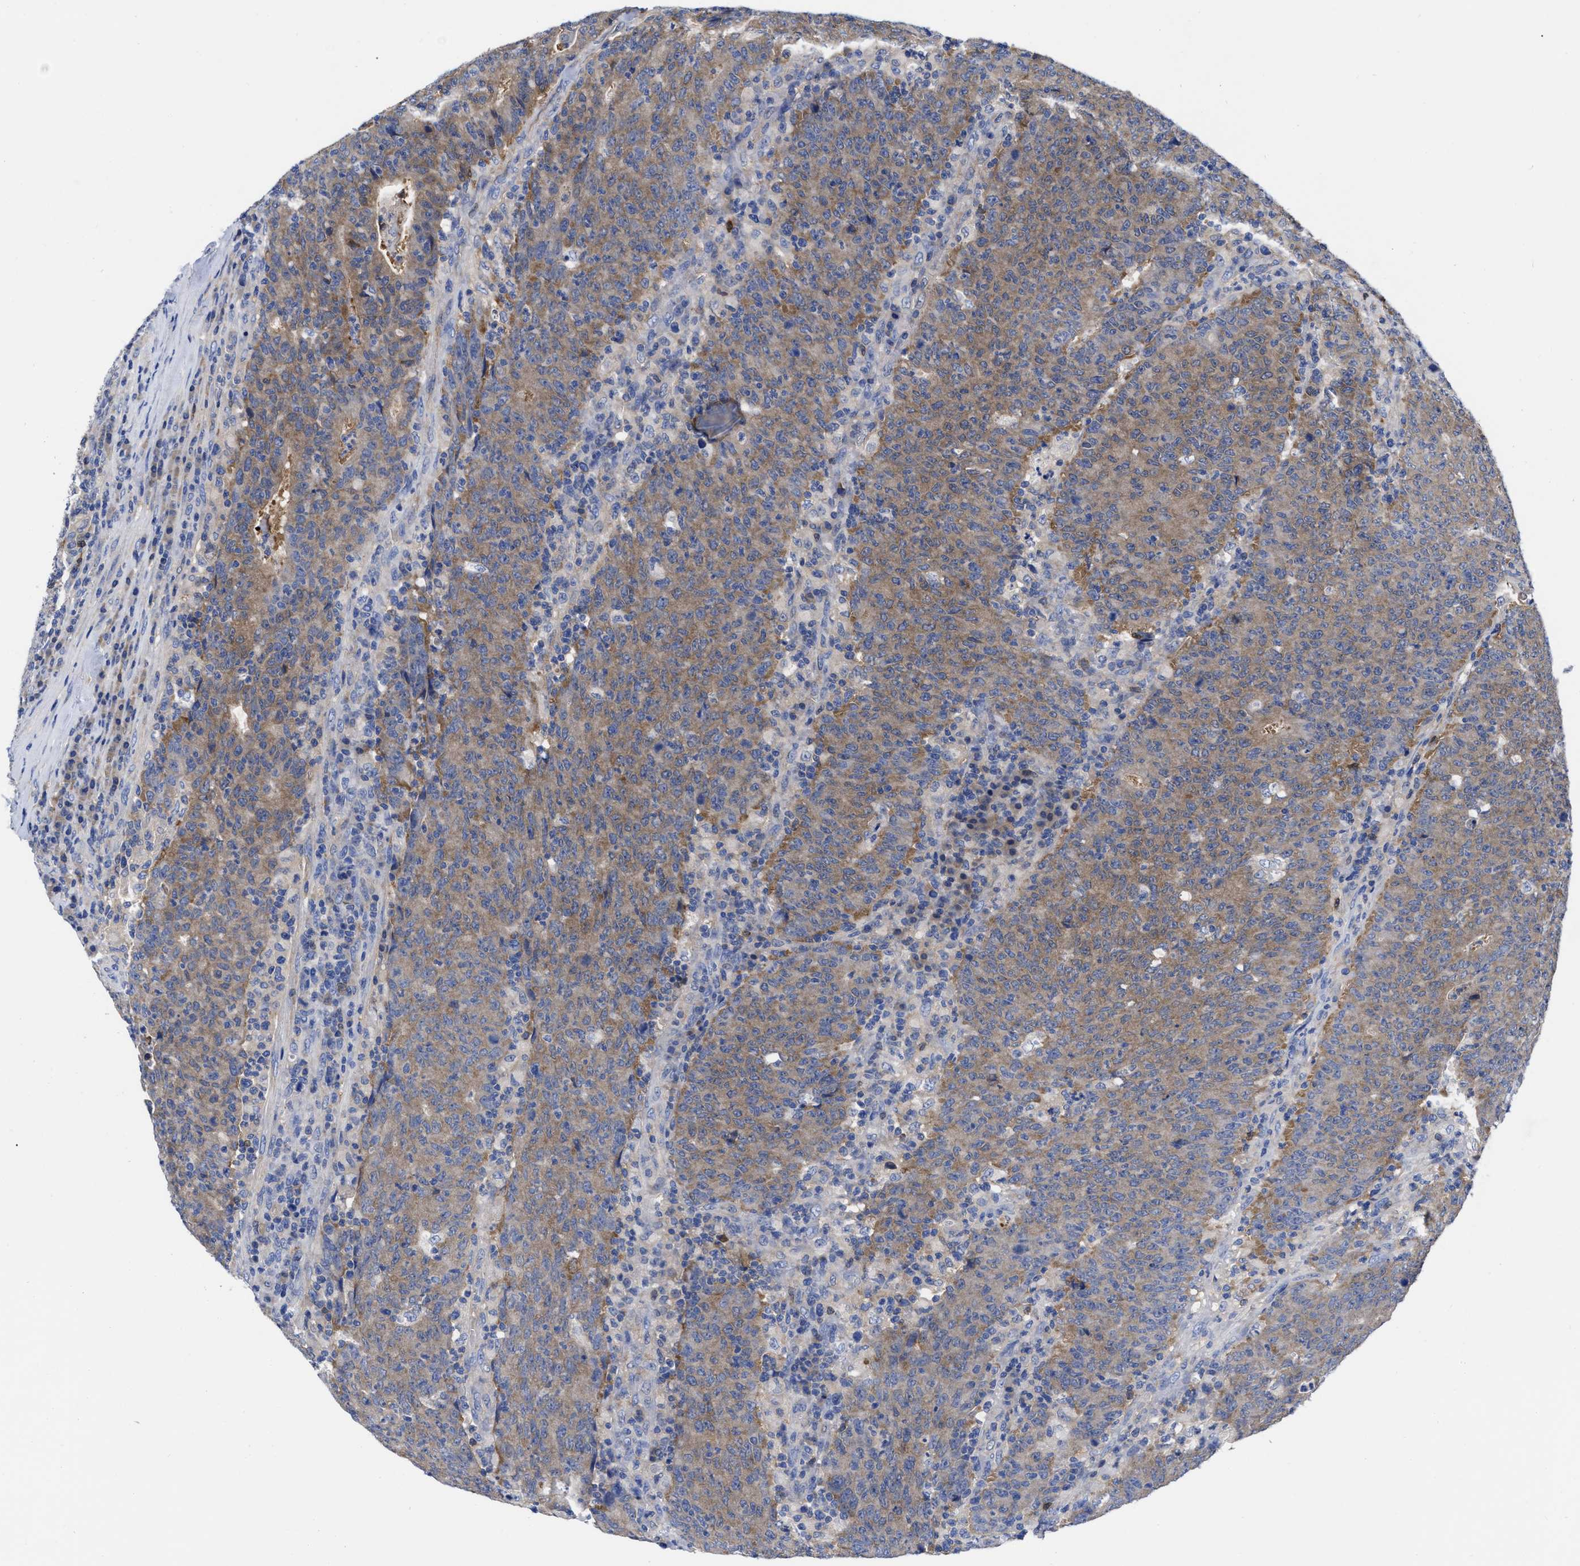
{"staining": {"intensity": "moderate", "quantity": ">75%", "location": "cytoplasmic/membranous"}, "tissue": "colorectal cancer", "cell_type": "Tumor cells", "image_type": "cancer", "snomed": [{"axis": "morphology", "description": "Adenocarcinoma, NOS"}, {"axis": "topography", "description": "Colon"}], "caption": "Colorectal adenocarcinoma was stained to show a protein in brown. There is medium levels of moderate cytoplasmic/membranous positivity in approximately >75% of tumor cells.", "gene": "RBKS", "patient": {"sex": "female", "age": 75}}